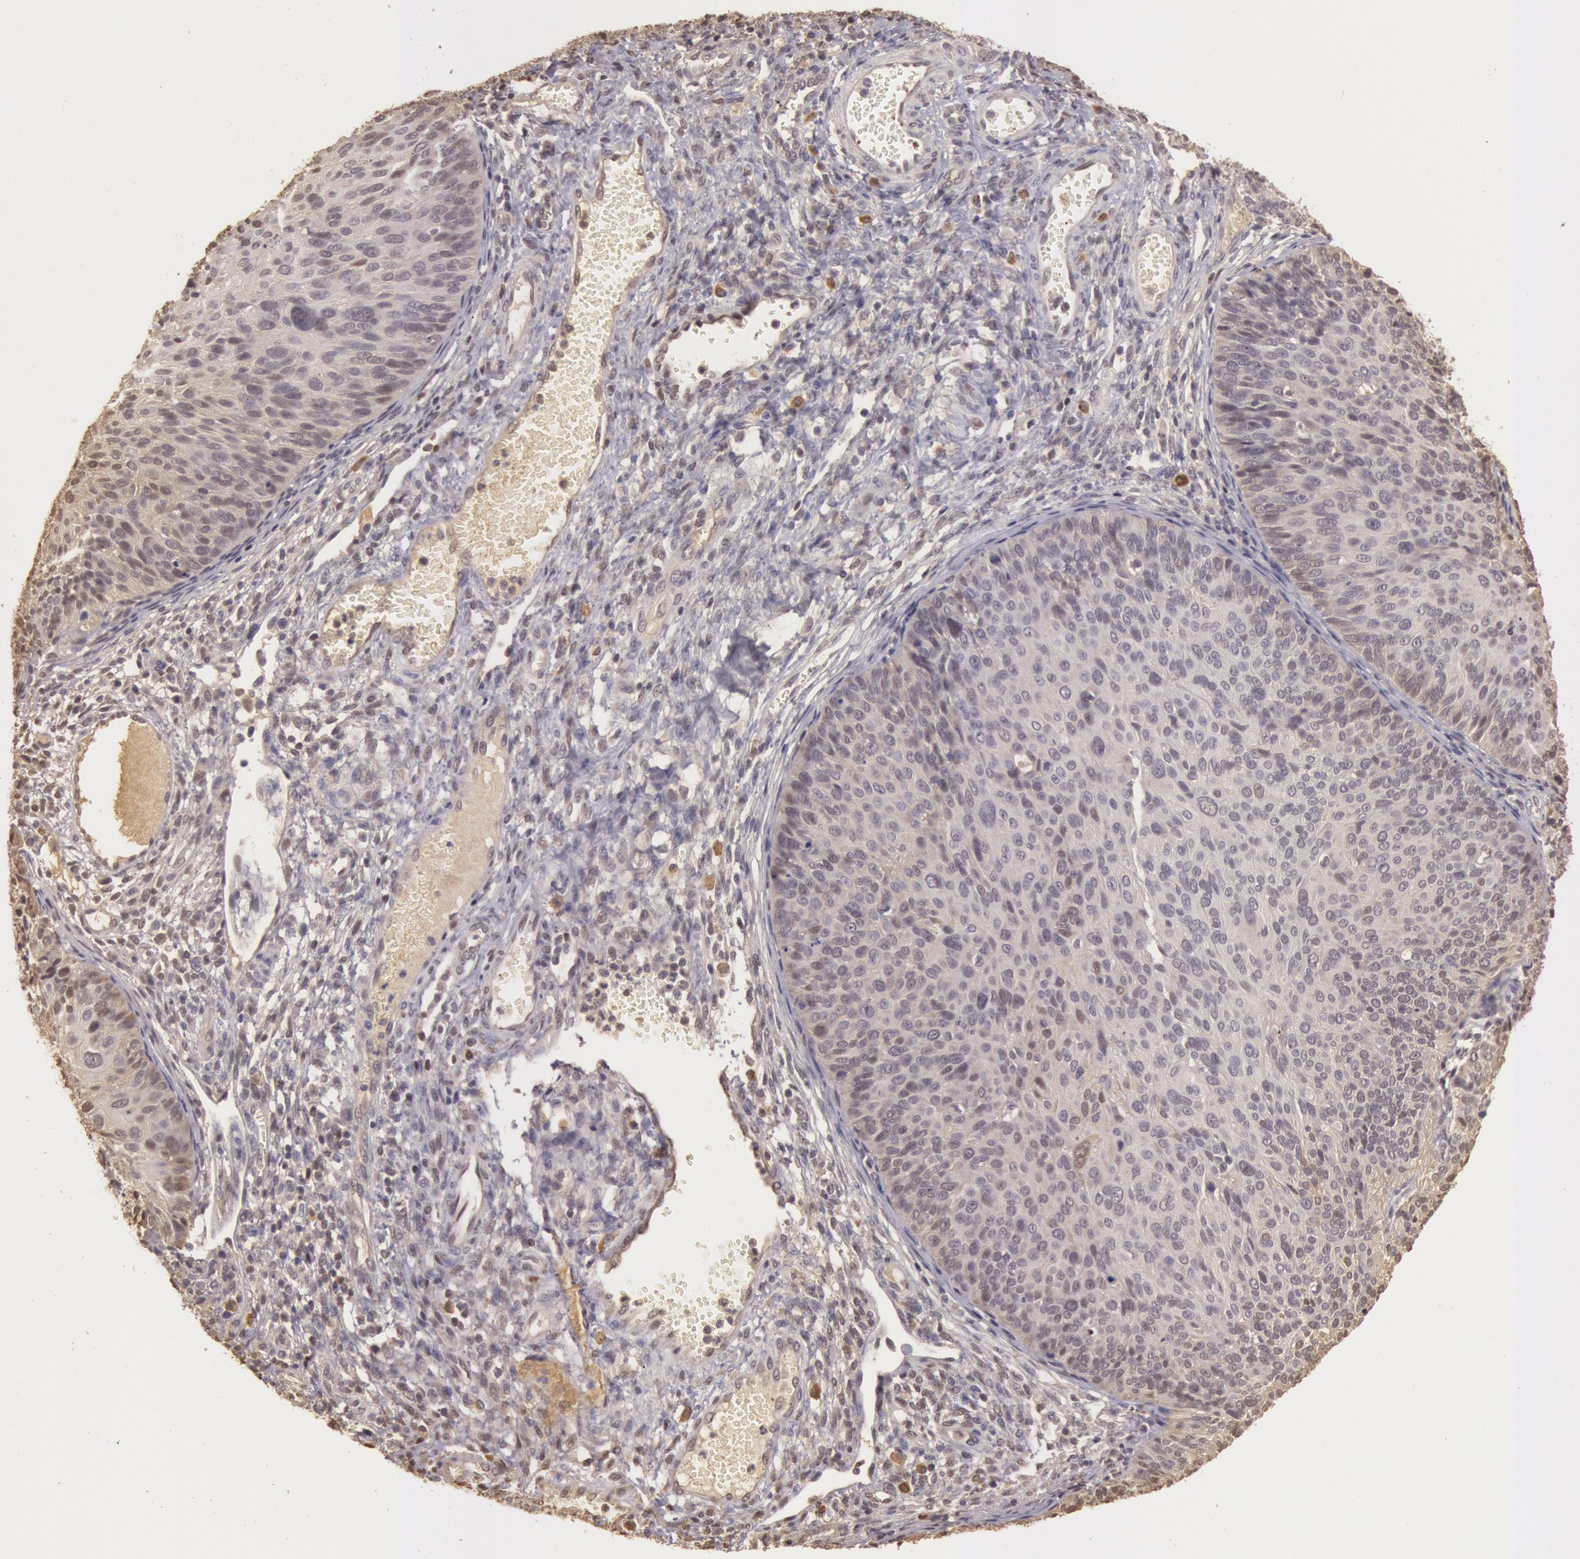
{"staining": {"intensity": "weak", "quantity": "<25%", "location": "nuclear"}, "tissue": "cervical cancer", "cell_type": "Tumor cells", "image_type": "cancer", "snomed": [{"axis": "morphology", "description": "Squamous cell carcinoma, NOS"}, {"axis": "topography", "description": "Cervix"}], "caption": "A photomicrograph of cervical squamous cell carcinoma stained for a protein reveals no brown staining in tumor cells.", "gene": "SOD1", "patient": {"sex": "female", "age": 36}}